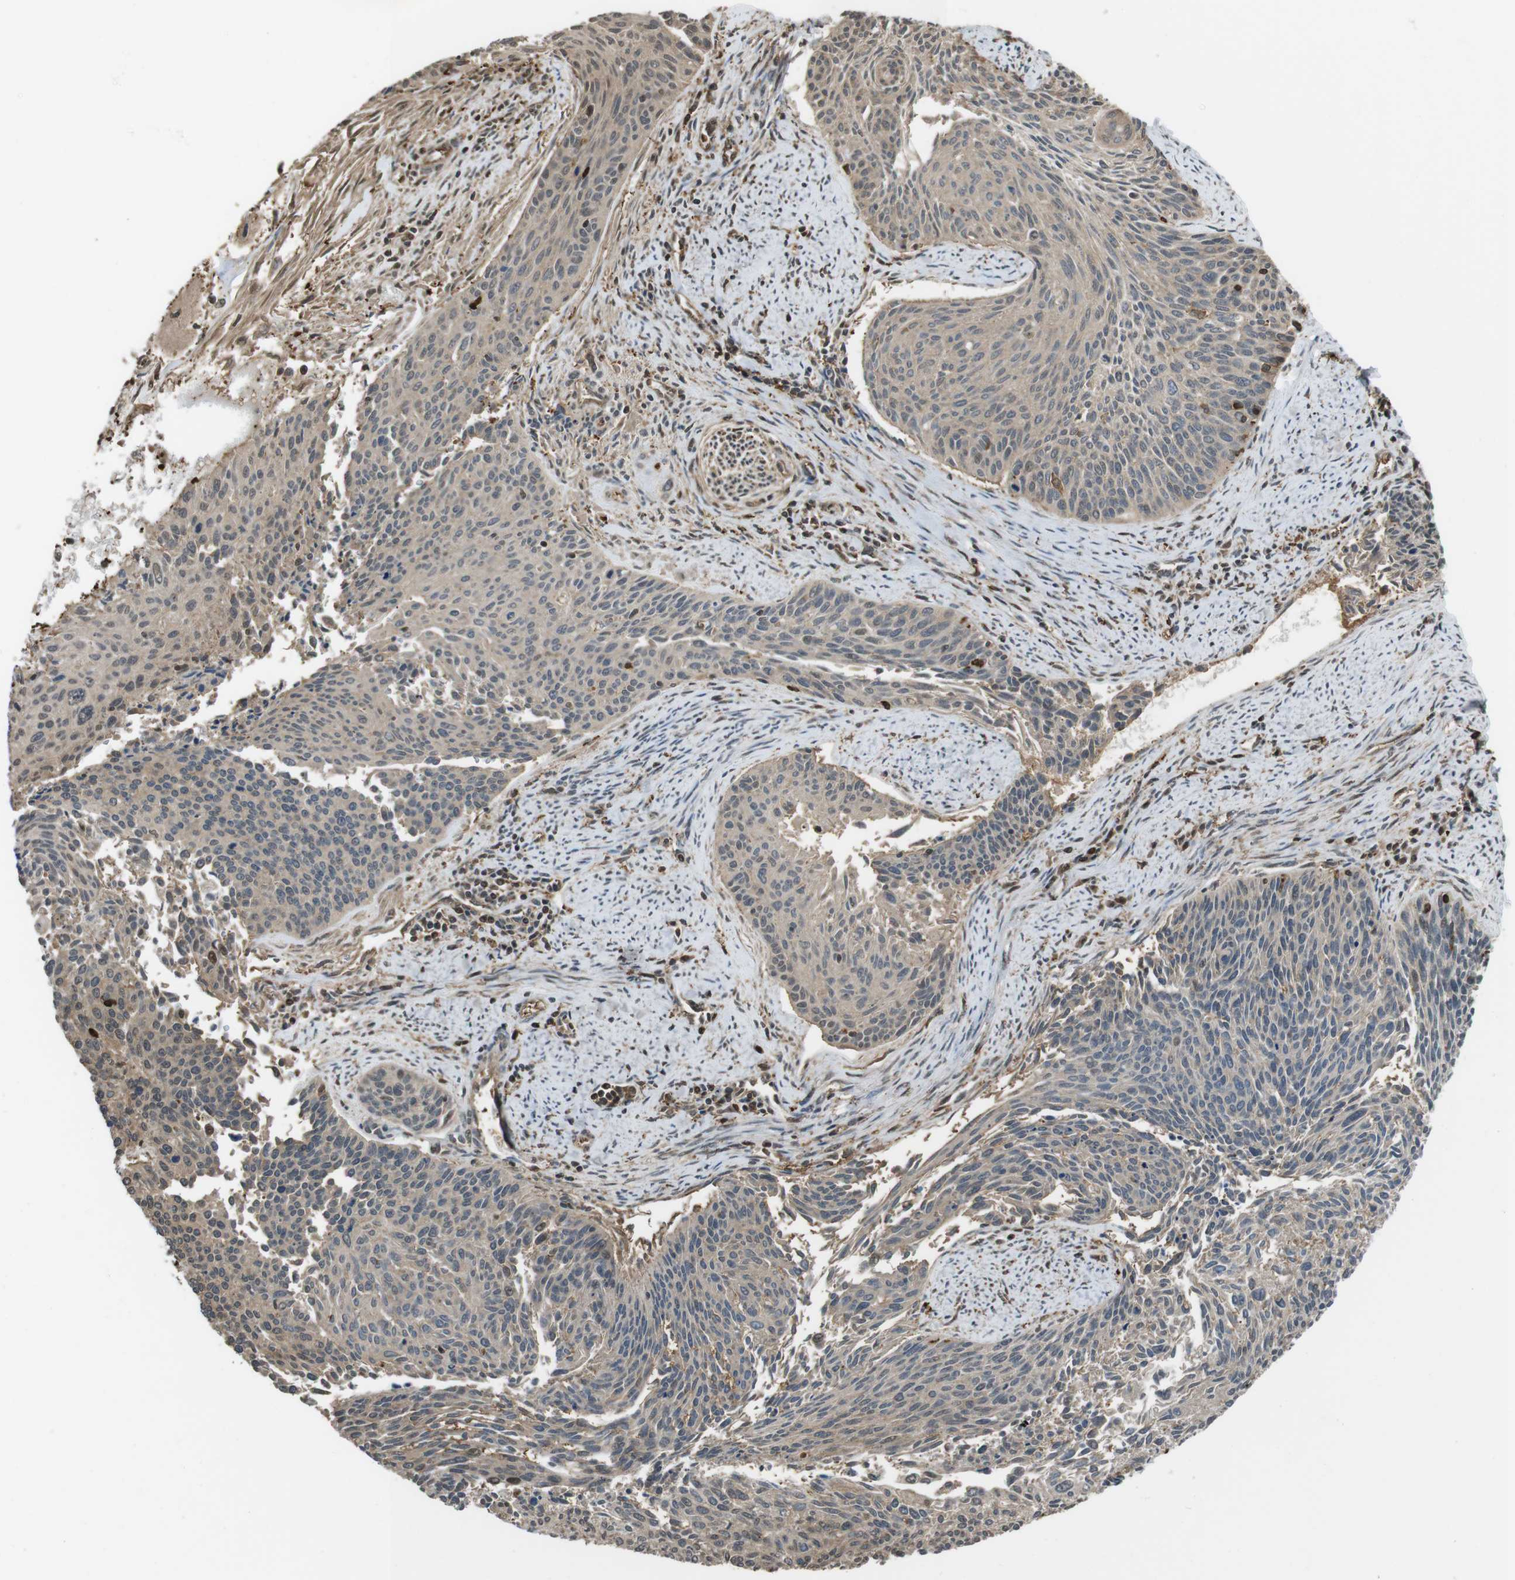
{"staining": {"intensity": "moderate", "quantity": ">75%", "location": "cytoplasmic/membranous"}, "tissue": "cervical cancer", "cell_type": "Tumor cells", "image_type": "cancer", "snomed": [{"axis": "morphology", "description": "Squamous cell carcinoma, NOS"}, {"axis": "topography", "description": "Cervix"}], "caption": "Protein staining exhibits moderate cytoplasmic/membranous staining in approximately >75% of tumor cells in cervical squamous cell carcinoma.", "gene": "ARHGDIA", "patient": {"sex": "female", "age": 55}}